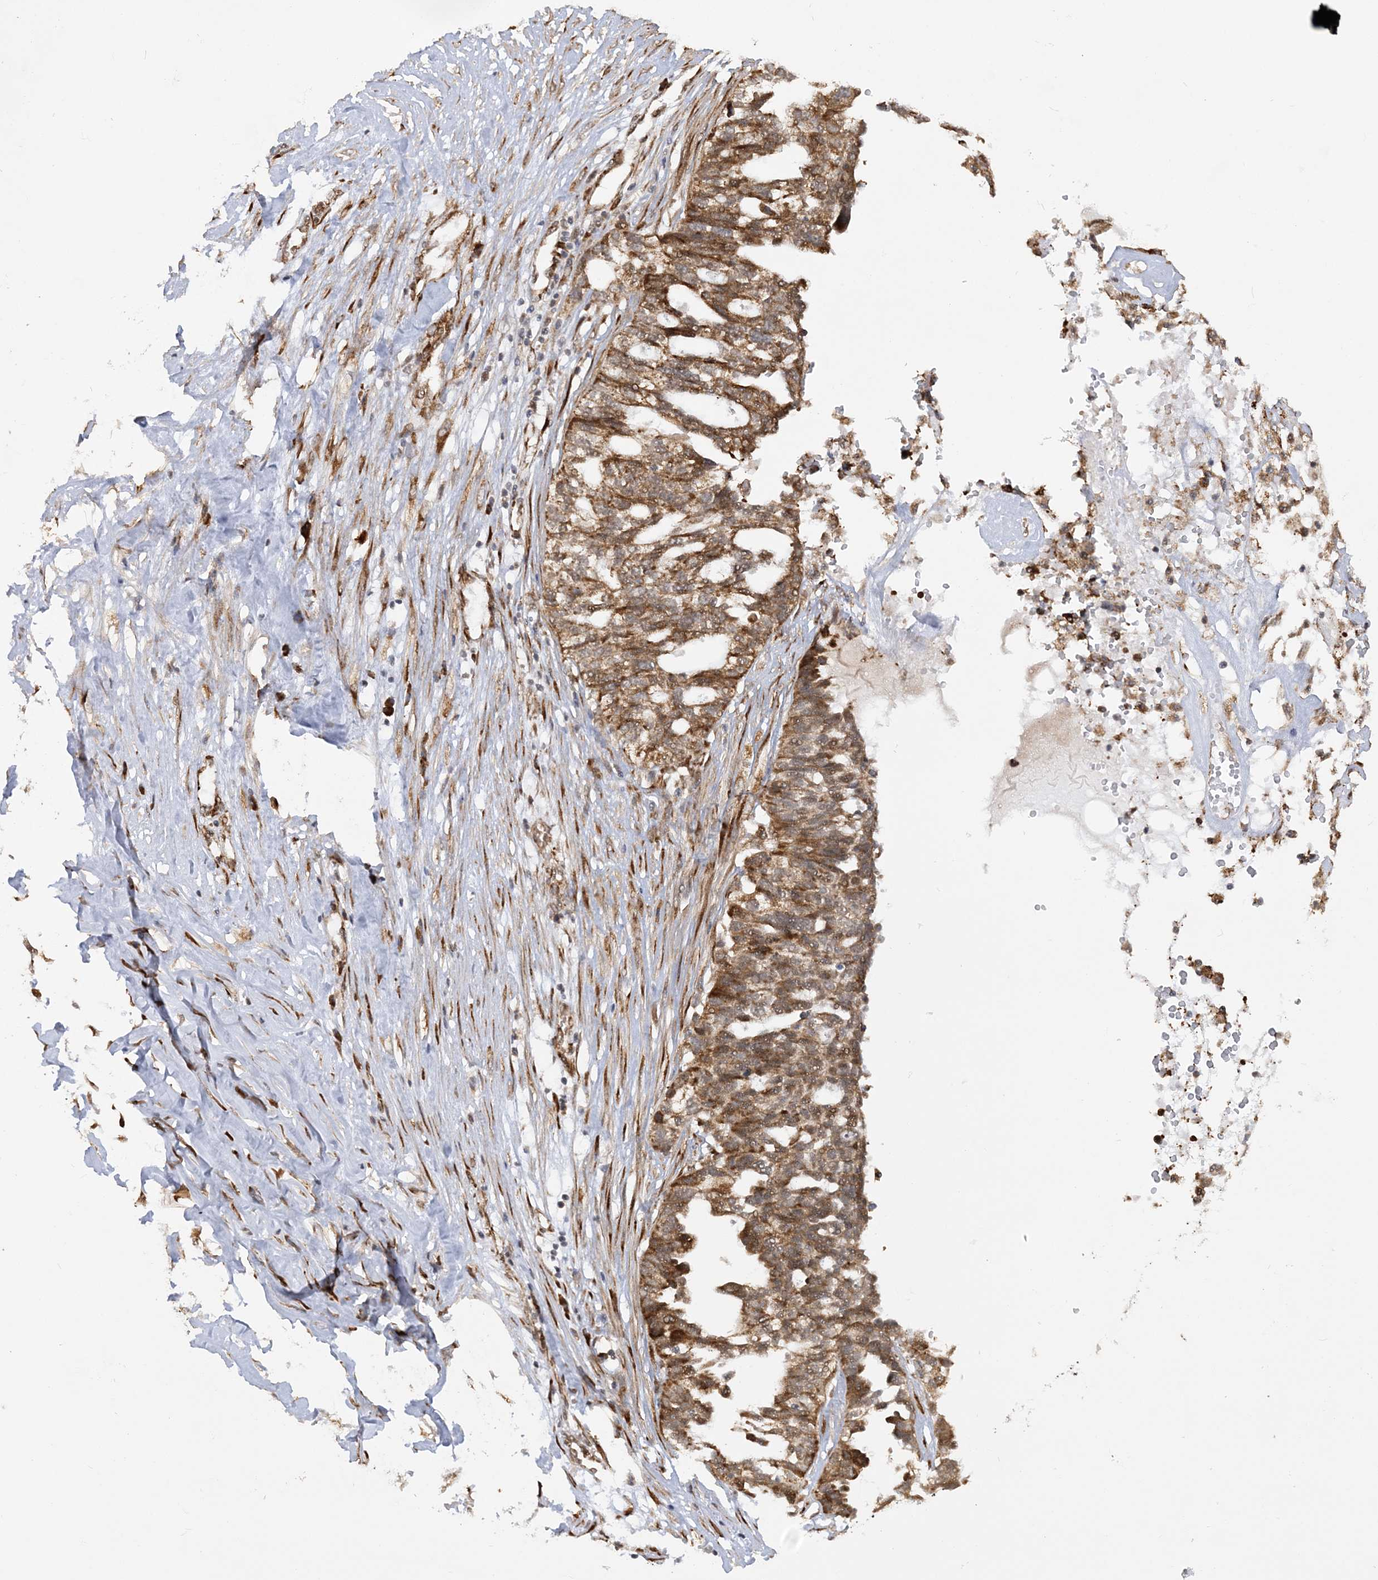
{"staining": {"intensity": "moderate", "quantity": ">75%", "location": "cytoplasmic/membranous"}, "tissue": "ovarian cancer", "cell_type": "Tumor cells", "image_type": "cancer", "snomed": [{"axis": "morphology", "description": "Cystadenocarcinoma, serous, NOS"}, {"axis": "topography", "description": "Ovary"}], "caption": "An IHC image of neoplastic tissue is shown. Protein staining in brown highlights moderate cytoplasmic/membranous positivity in ovarian cancer (serous cystadenocarcinoma) within tumor cells.", "gene": "MRPL47", "patient": {"sex": "female", "age": 59}}